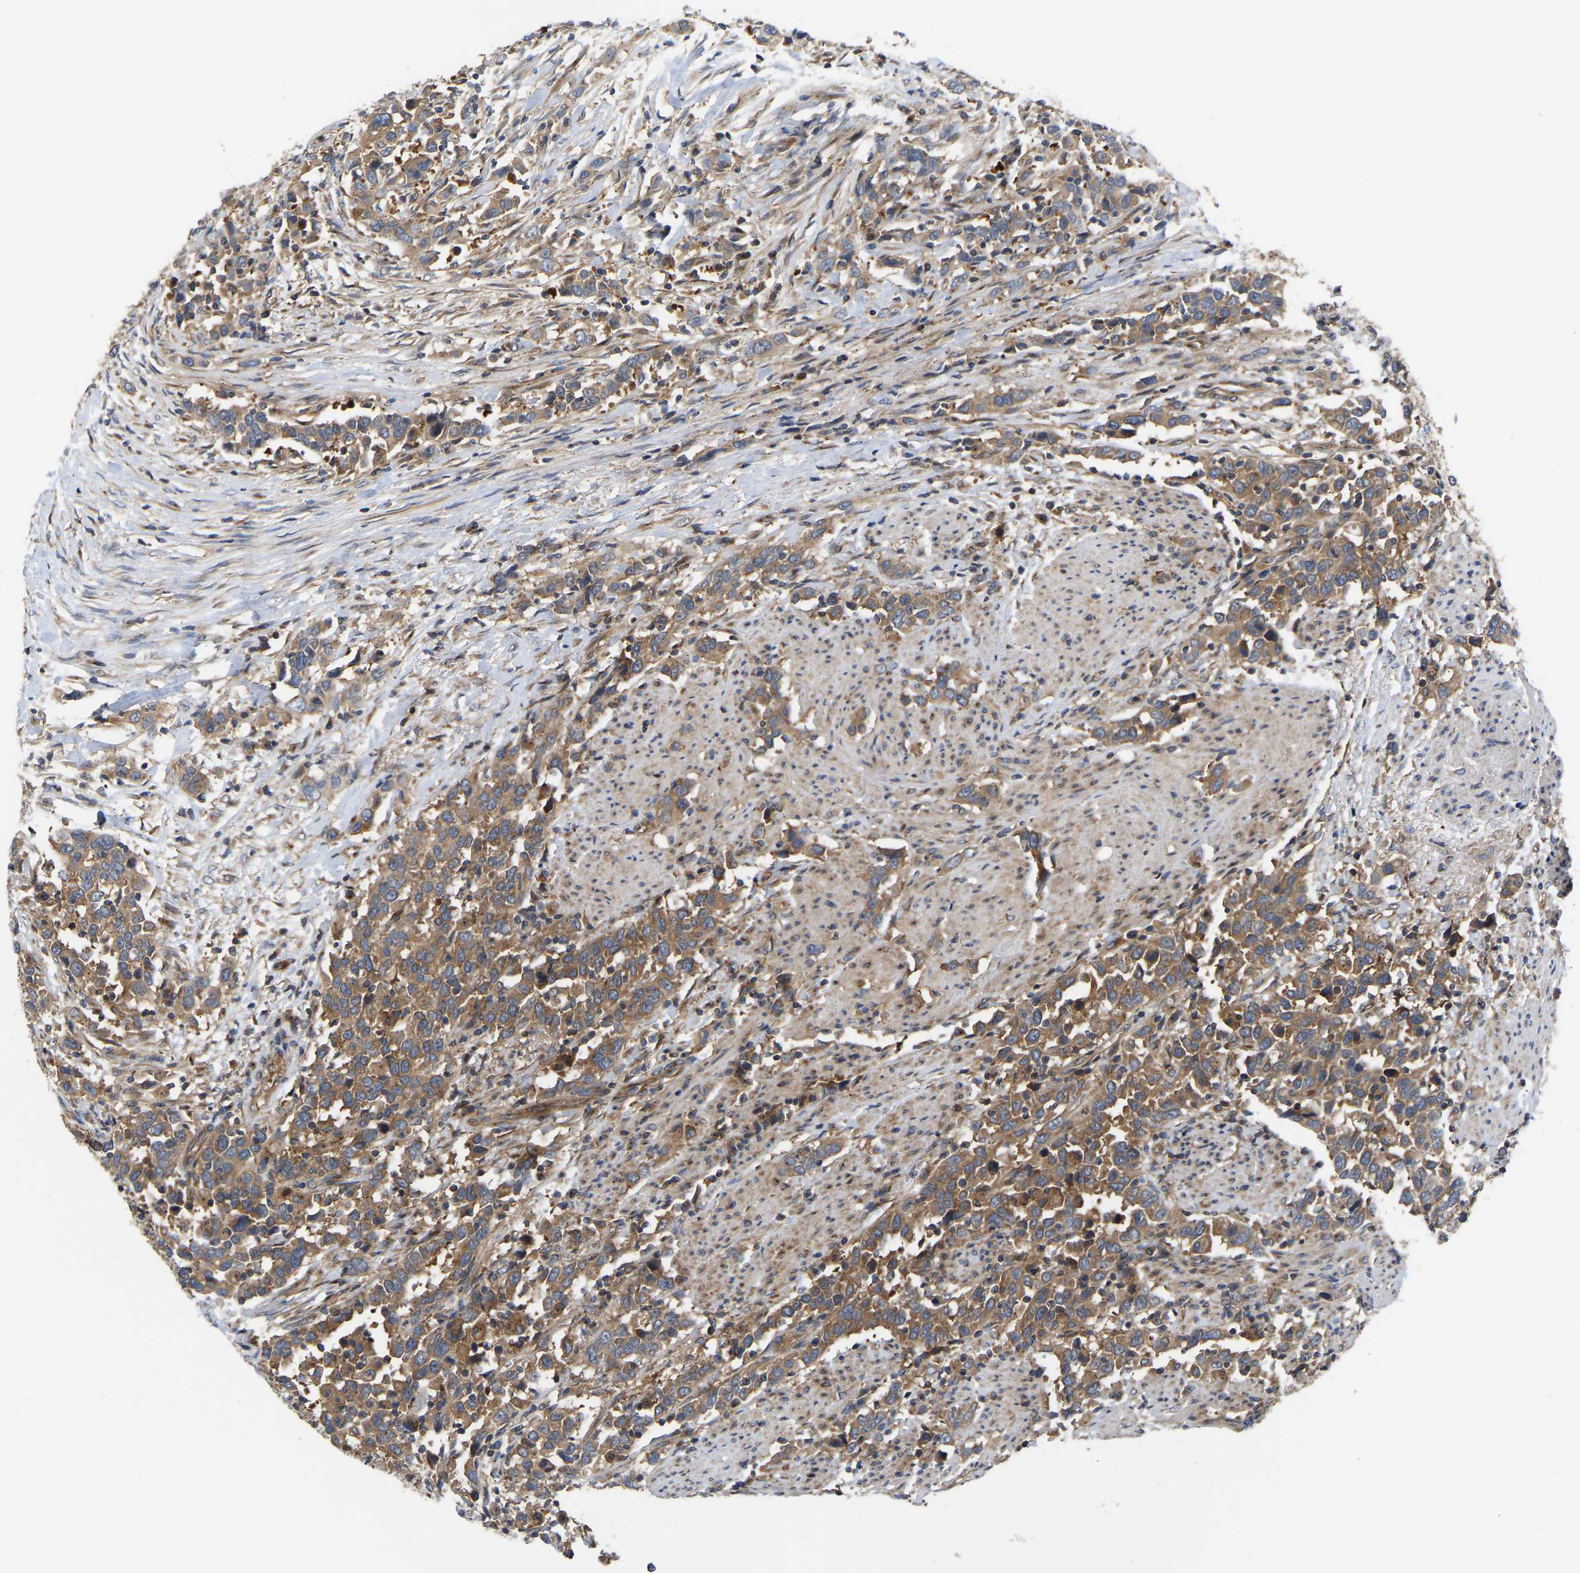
{"staining": {"intensity": "moderate", "quantity": ">75%", "location": "cytoplasmic/membranous"}, "tissue": "urothelial cancer", "cell_type": "Tumor cells", "image_type": "cancer", "snomed": [{"axis": "morphology", "description": "Urothelial carcinoma, High grade"}, {"axis": "topography", "description": "Urinary bladder"}], "caption": "IHC (DAB (3,3'-diaminobenzidine)) staining of human urothelial cancer reveals moderate cytoplasmic/membranous protein positivity in about >75% of tumor cells.", "gene": "LAPTM4B", "patient": {"sex": "male", "age": 61}}